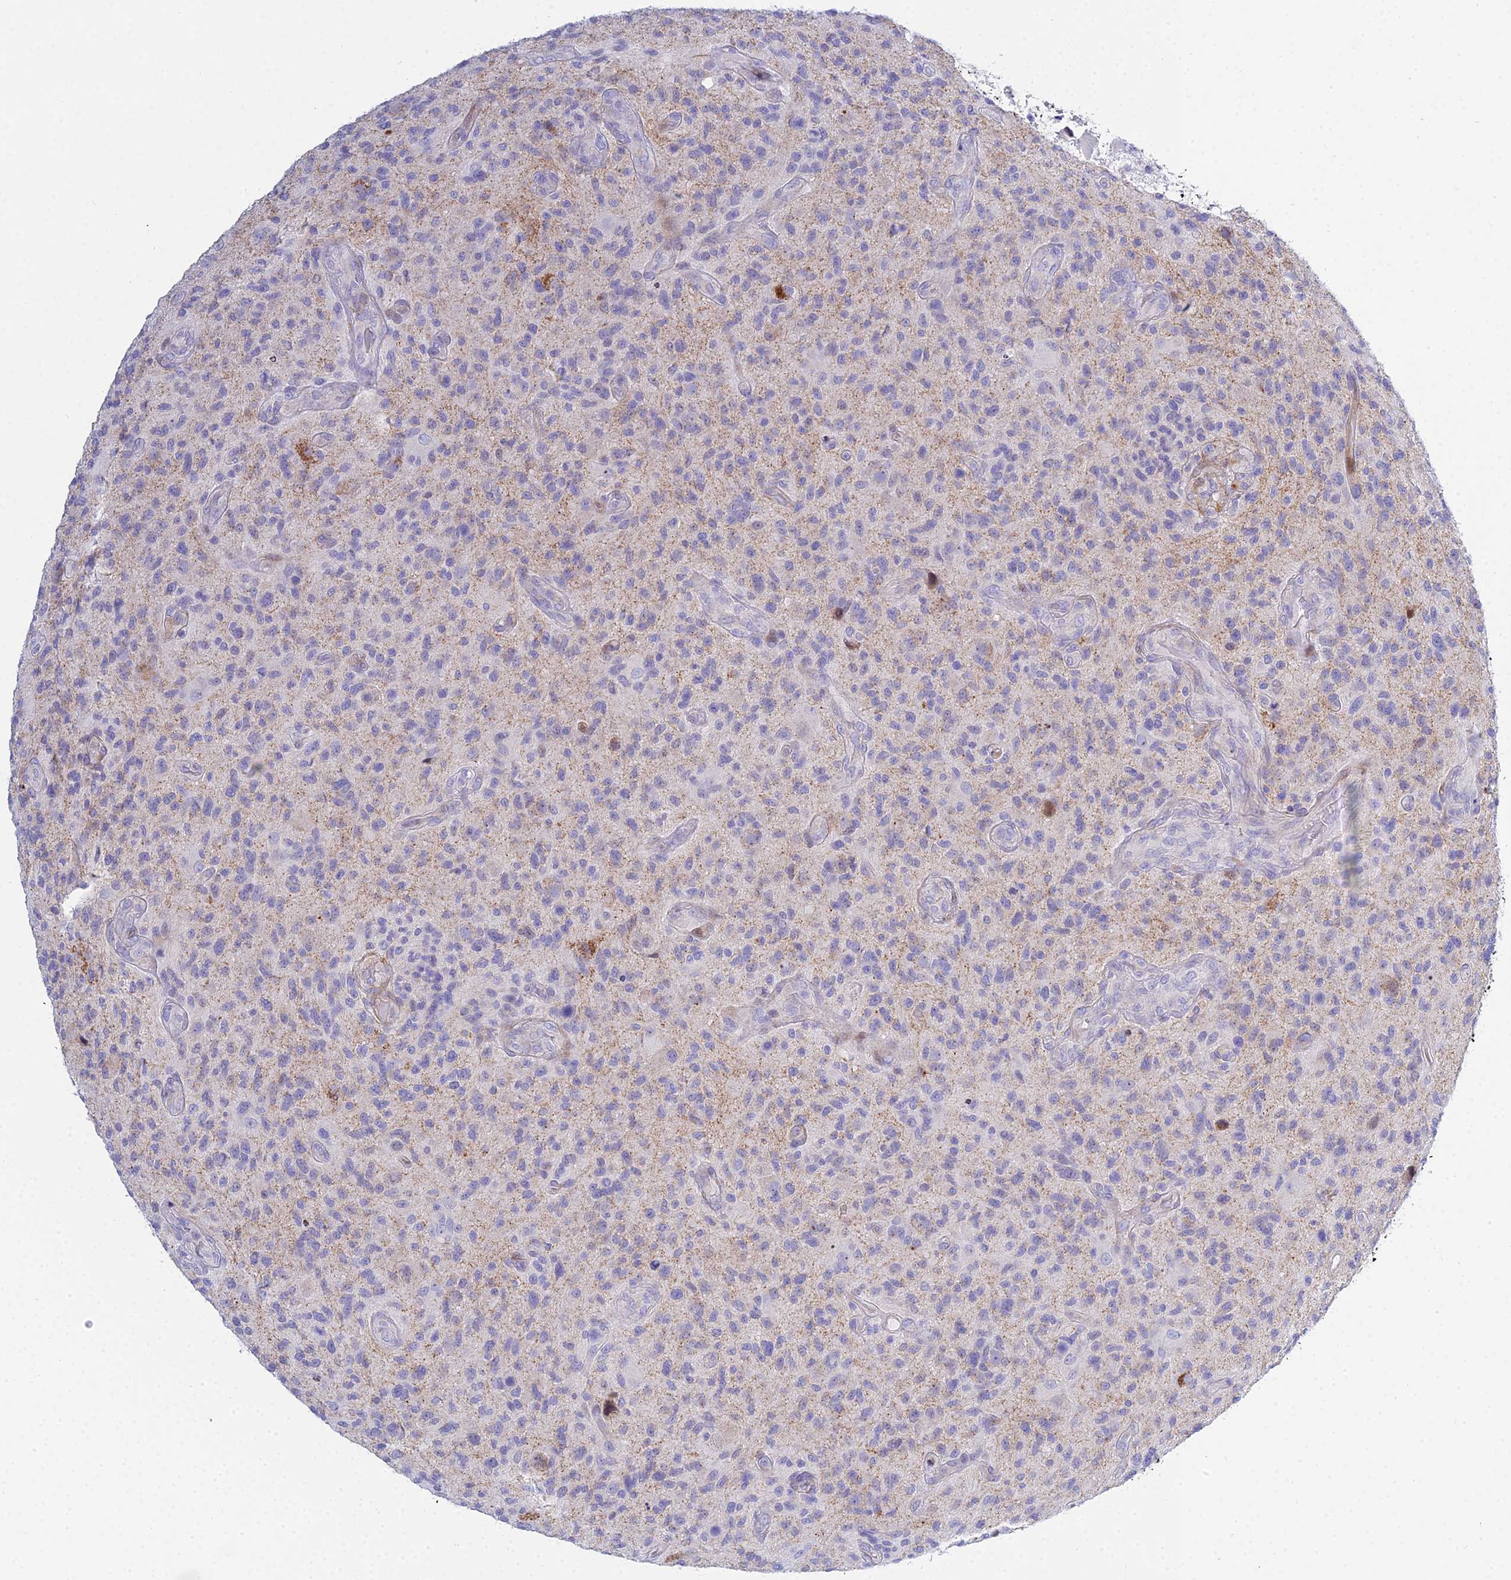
{"staining": {"intensity": "negative", "quantity": "none", "location": "none"}, "tissue": "glioma", "cell_type": "Tumor cells", "image_type": "cancer", "snomed": [{"axis": "morphology", "description": "Glioma, malignant, High grade"}, {"axis": "topography", "description": "Brain"}], "caption": "Immunohistochemistry (IHC) histopathology image of human high-grade glioma (malignant) stained for a protein (brown), which displays no staining in tumor cells. The staining is performed using DAB brown chromogen with nuclei counter-stained in using hematoxylin.", "gene": "PRR13", "patient": {"sex": "male", "age": 47}}